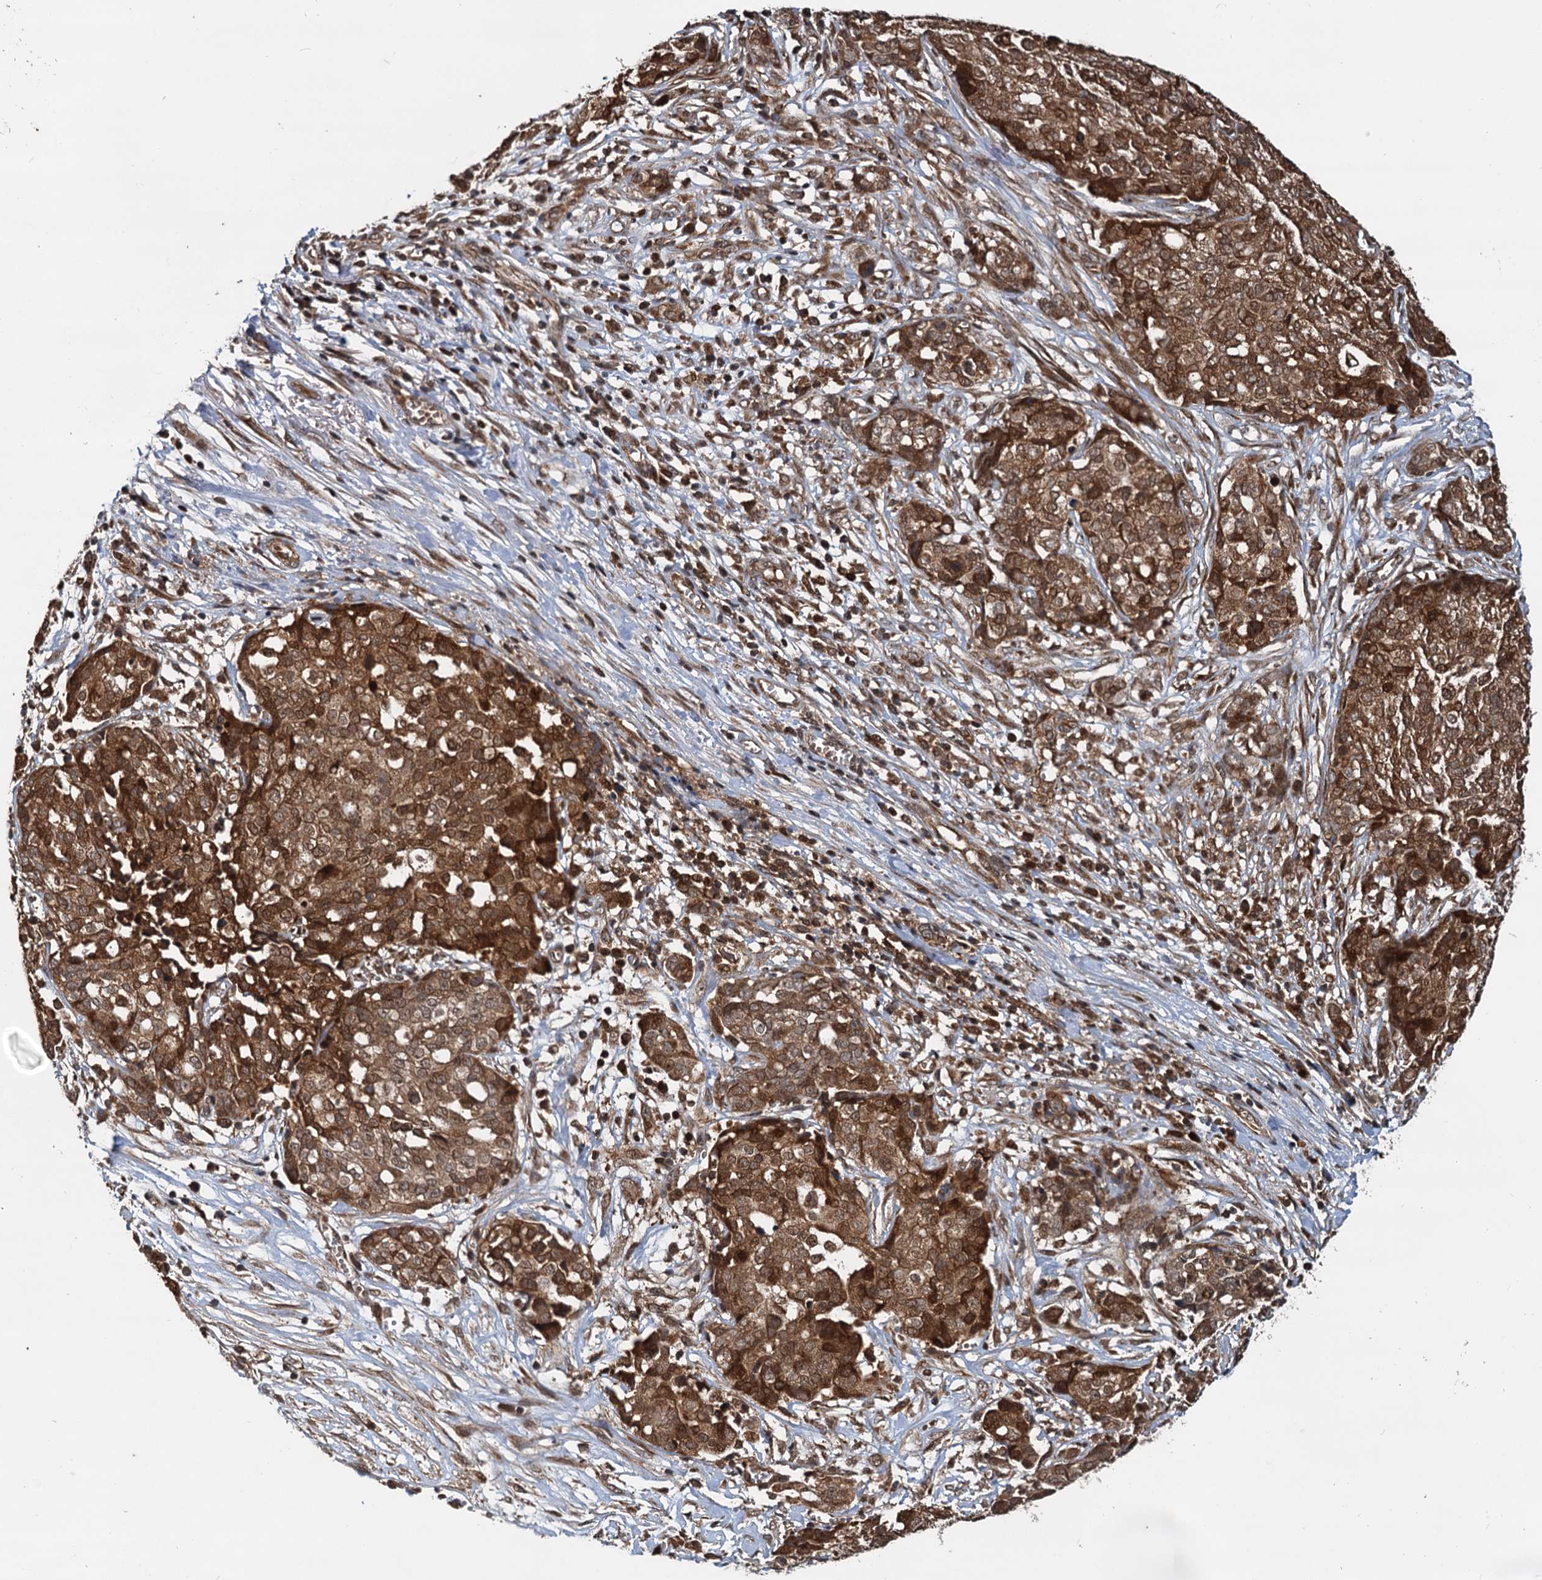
{"staining": {"intensity": "strong", "quantity": ">75%", "location": "cytoplasmic/membranous,nuclear"}, "tissue": "ovarian cancer", "cell_type": "Tumor cells", "image_type": "cancer", "snomed": [{"axis": "morphology", "description": "Cystadenocarcinoma, serous, NOS"}, {"axis": "topography", "description": "Soft tissue"}, {"axis": "topography", "description": "Ovary"}], "caption": "This photomicrograph displays immunohistochemistry (IHC) staining of ovarian serous cystadenocarcinoma, with high strong cytoplasmic/membranous and nuclear expression in approximately >75% of tumor cells.", "gene": "STUB1", "patient": {"sex": "female", "age": 57}}